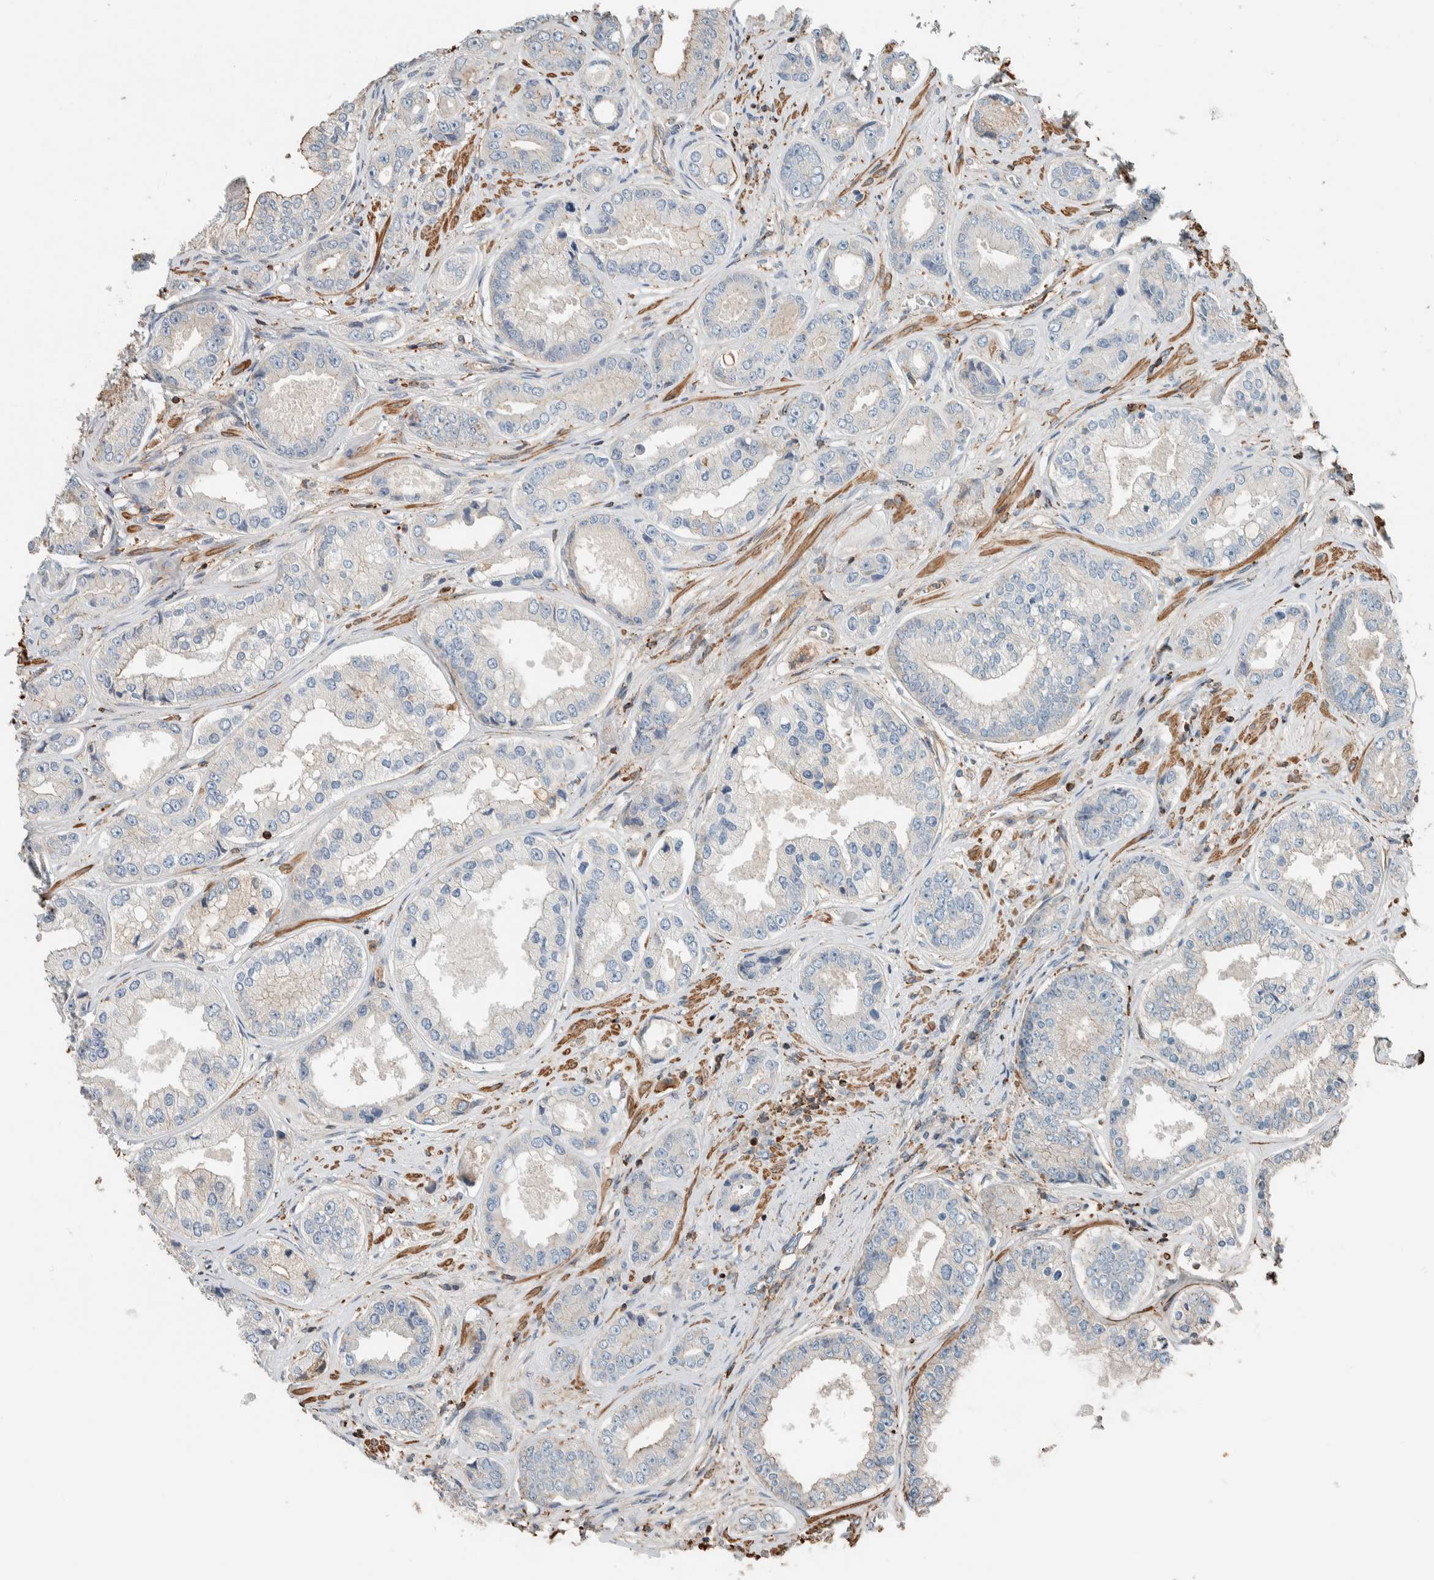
{"staining": {"intensity": "negative", "quantity": "none", "location": "none"}, "tissue": "prostate cancer", "cell_type": "Tumor cells", "image_type": "cancer", "snomed": [{"axis": "morphology", "description": "Adenocarcinoma, High grade"}, {"axis": "topography", "description": "Prostate"}], "caption": "This is a histopathology image of IHC staining of prostate high-grade adenocarcinoma, which shows no expression in tumor cells.", "gene": "CTBP2", "patient": {"sex": "male", "age": 61}}